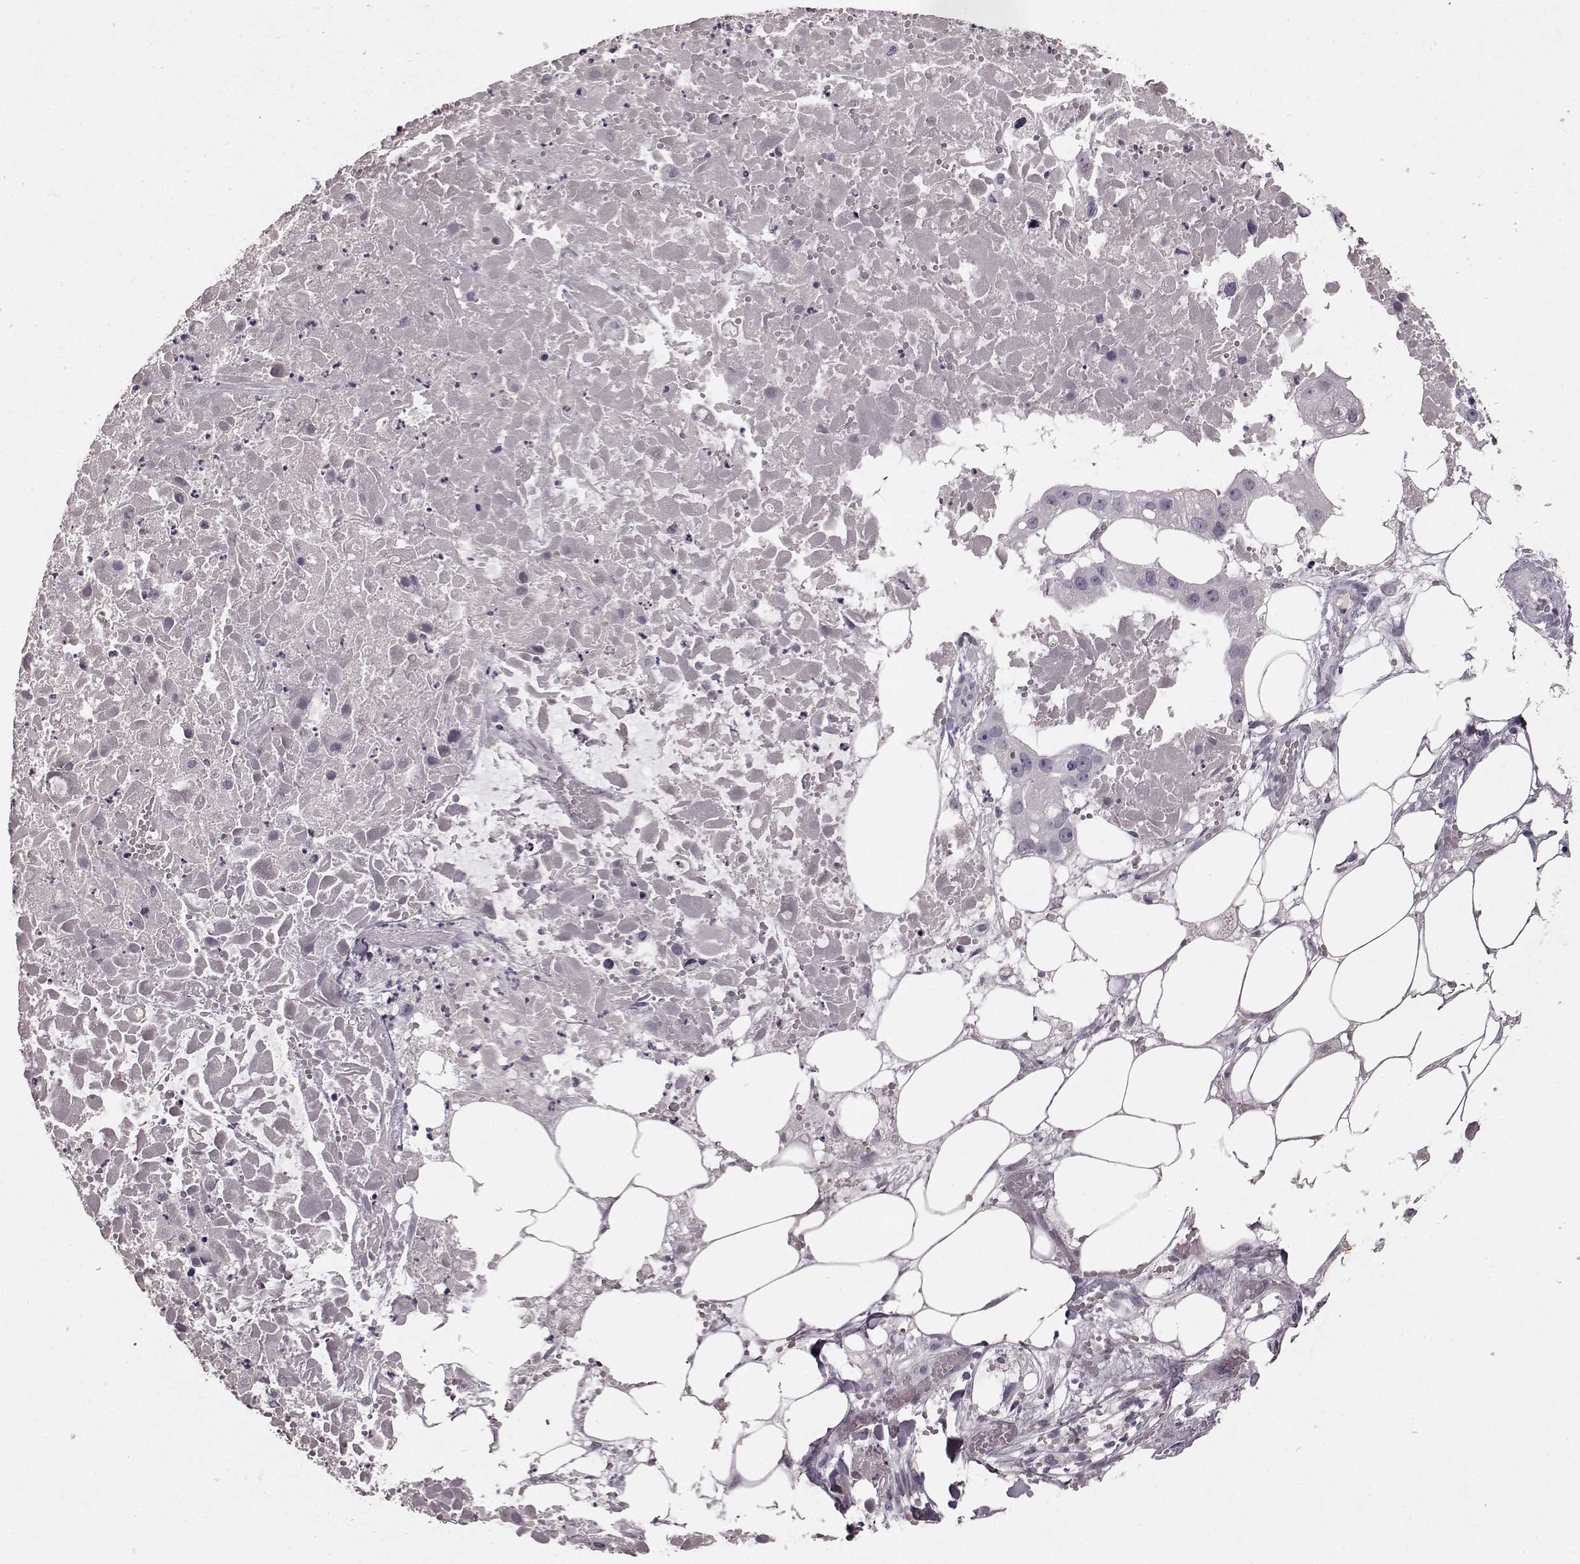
{"staining": {"intensity": "negative", "quantity": "none", "location": "none"}, "tissue": "ovarian cancer", "cell_type": "Tumor cells", "image_type": "cancer", "snomed": [{"axis": "morphology", "description": "Cystadenocarcinoma, serous, NOS"}, {"axis": "topography", "description": "Ovary"}], "caption": "Ovarian cancer (serous cystadenocarcinoma) was stained to show a protein in brown. There is no significant staining in tumor cells.", "gene": "FRRS1L", "patient": {"sex": "female", "age": 56}}